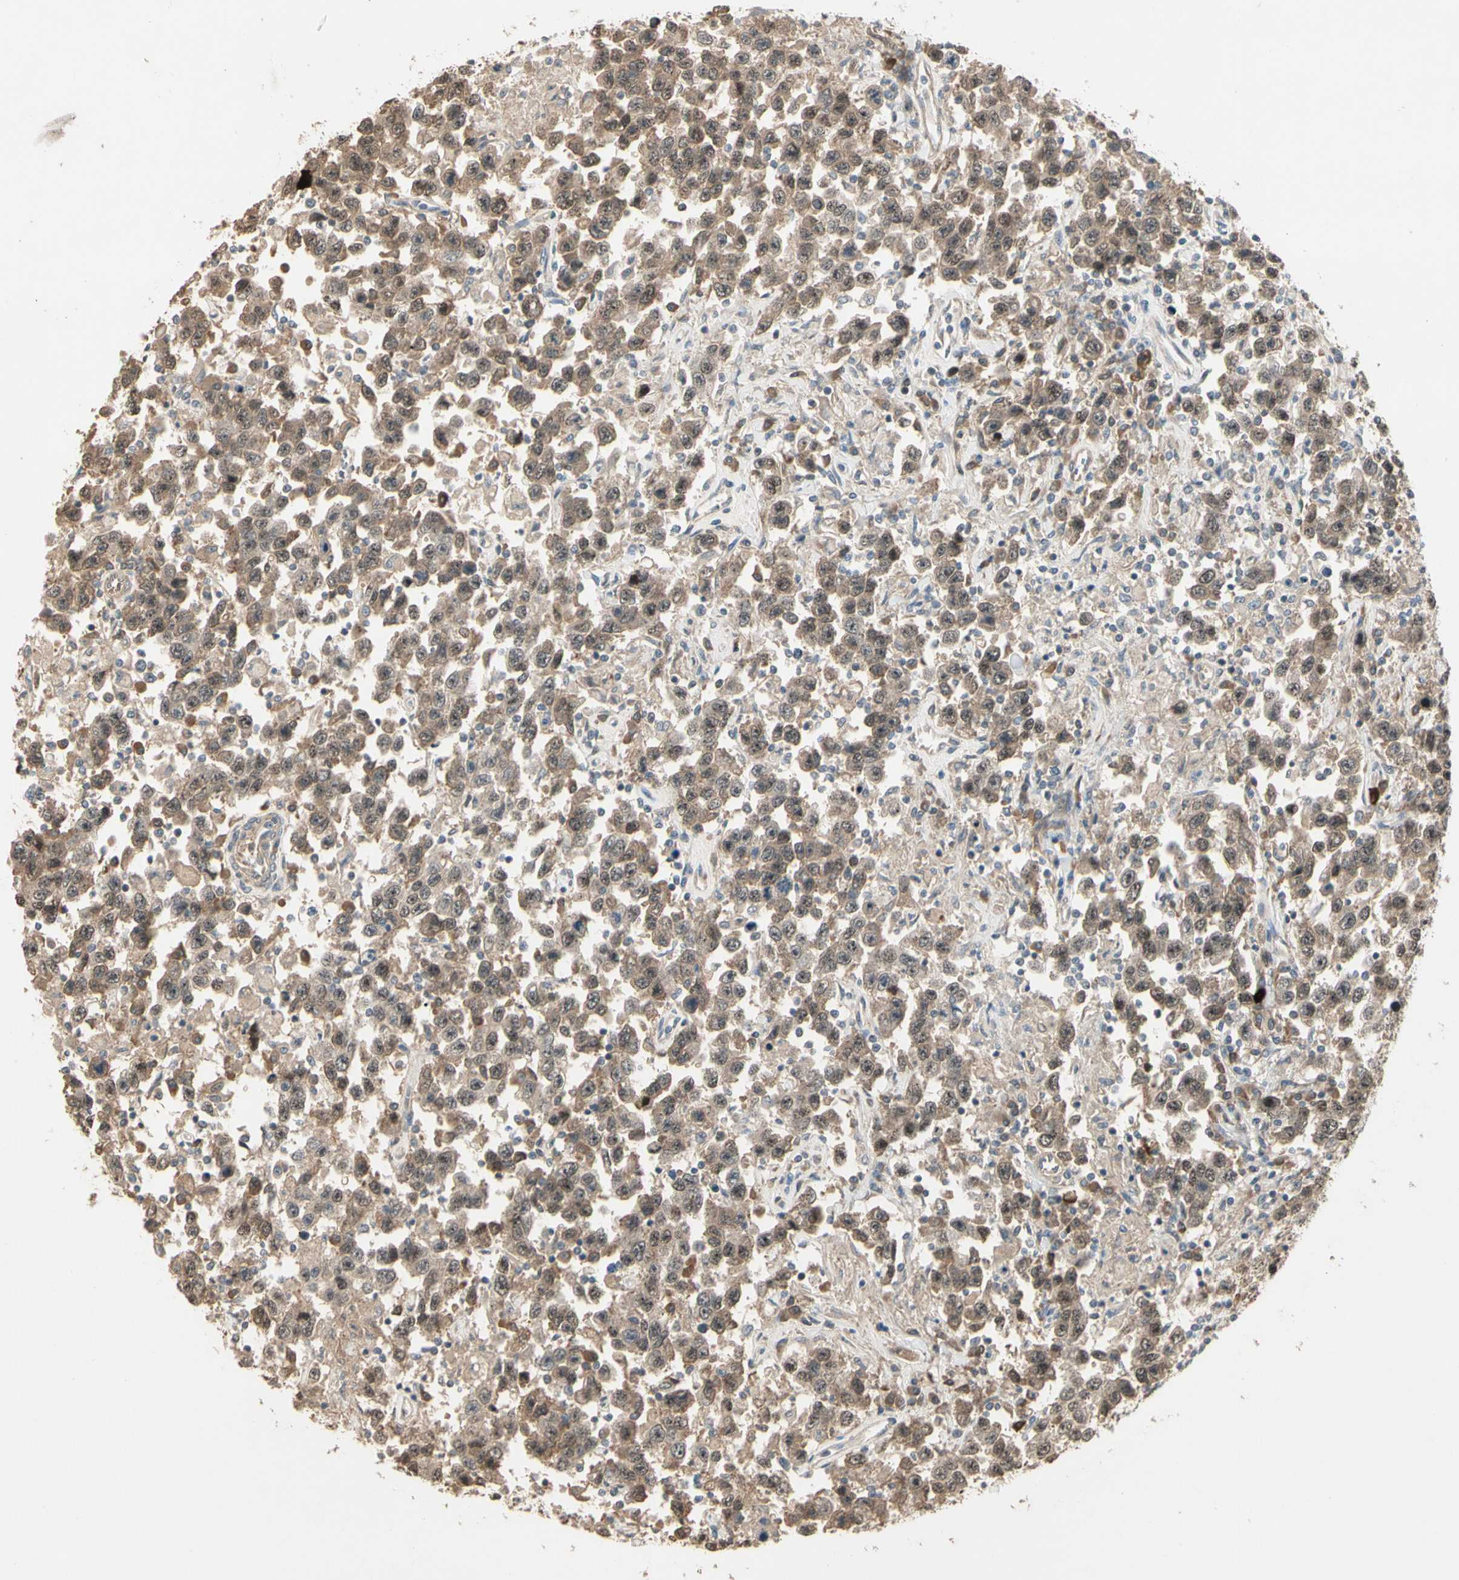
{"staining": {"intensity": "weak", "quantity": ">75%", "location": "cytoplasmic/membranous,nuclear"}, "tissue": "testis cancer", "cell_type": "Tumor cells", "image_type": "cancer", "snomed": [{"axis": "morphology", "description": "Seminoma, NOS"}, {"axis": "topography", "description": "Testis"}], "caption": "IHC staining of testis cancer (seminoma), which displays low levels of weak cytoplasmic/membranous and nuclear positivity in about >75% of tumor cells indicating weak cytoplasmic/membranous and nuclear protein positivity. The staining was performed using DAB (3,3'-diaminobenzidine) (brown) for protein detection and nuclei were counterstained in hematoxylin (blue).", "gene": "ATG4C", "patient": {"sex": "male", "age": 41}}